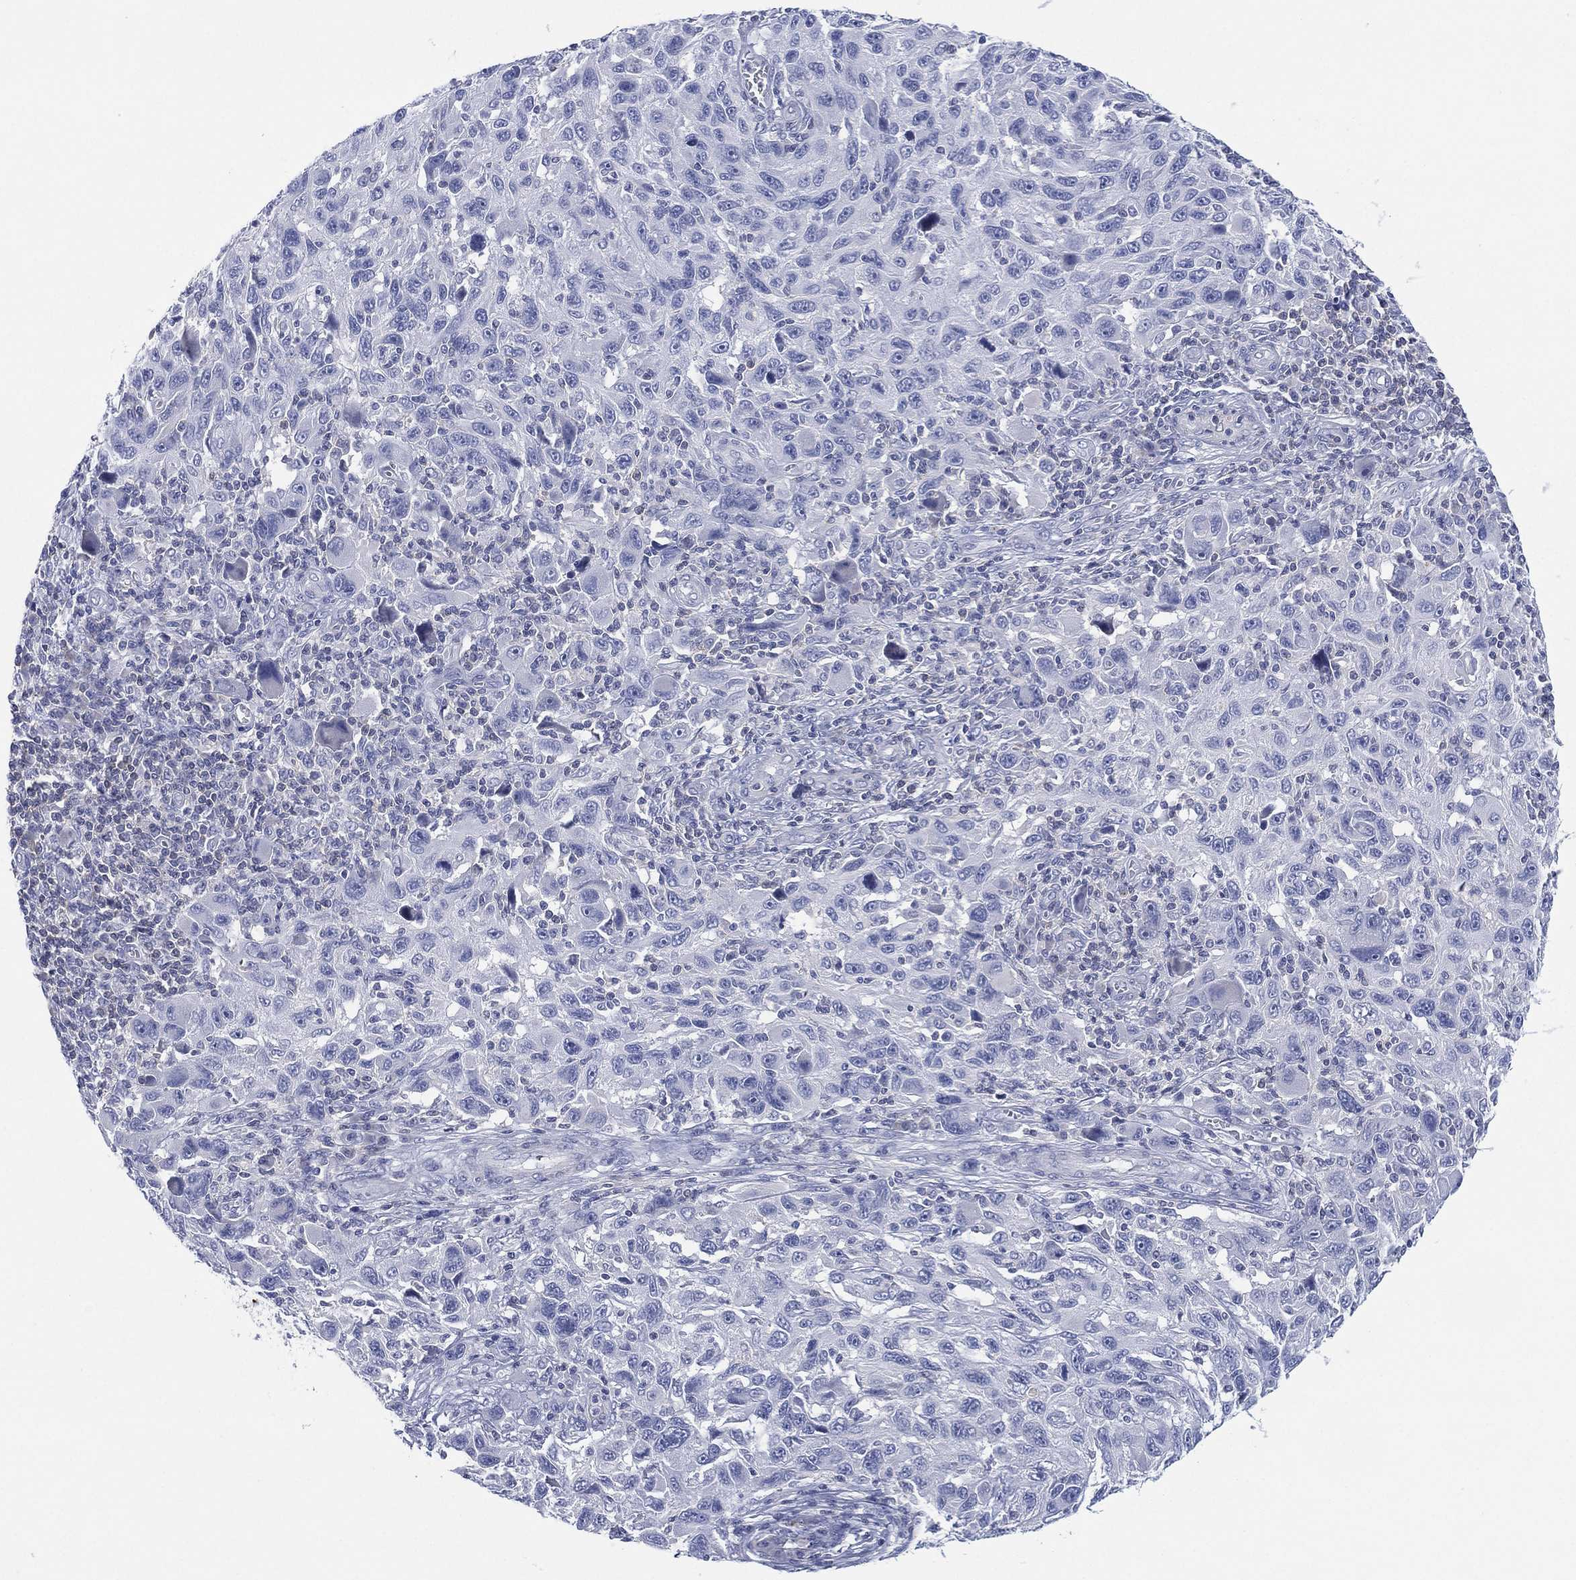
{"staining": {"intensity": "negative", "quantity": "none", "location": "none"}, "tissue": "melanoma", "cell_type": "Tumor cells", "image_type": "cancer", "snomed": [{"axis": "morphology", "description": "Malignant melanoma, NOS"}, {"axis": "topography", "description": "Skin"}], "caption": "Immunohistochemistry (IHC) of human melanoma demonstrates no positivity in tumor cells. Brightfield microscopy of IHC stained with DAB (brown) and hematoxylin (blue), captured at high magnification.", "gene": "SEPTIN1", "patient": {"sex": "male", "age": 53}}